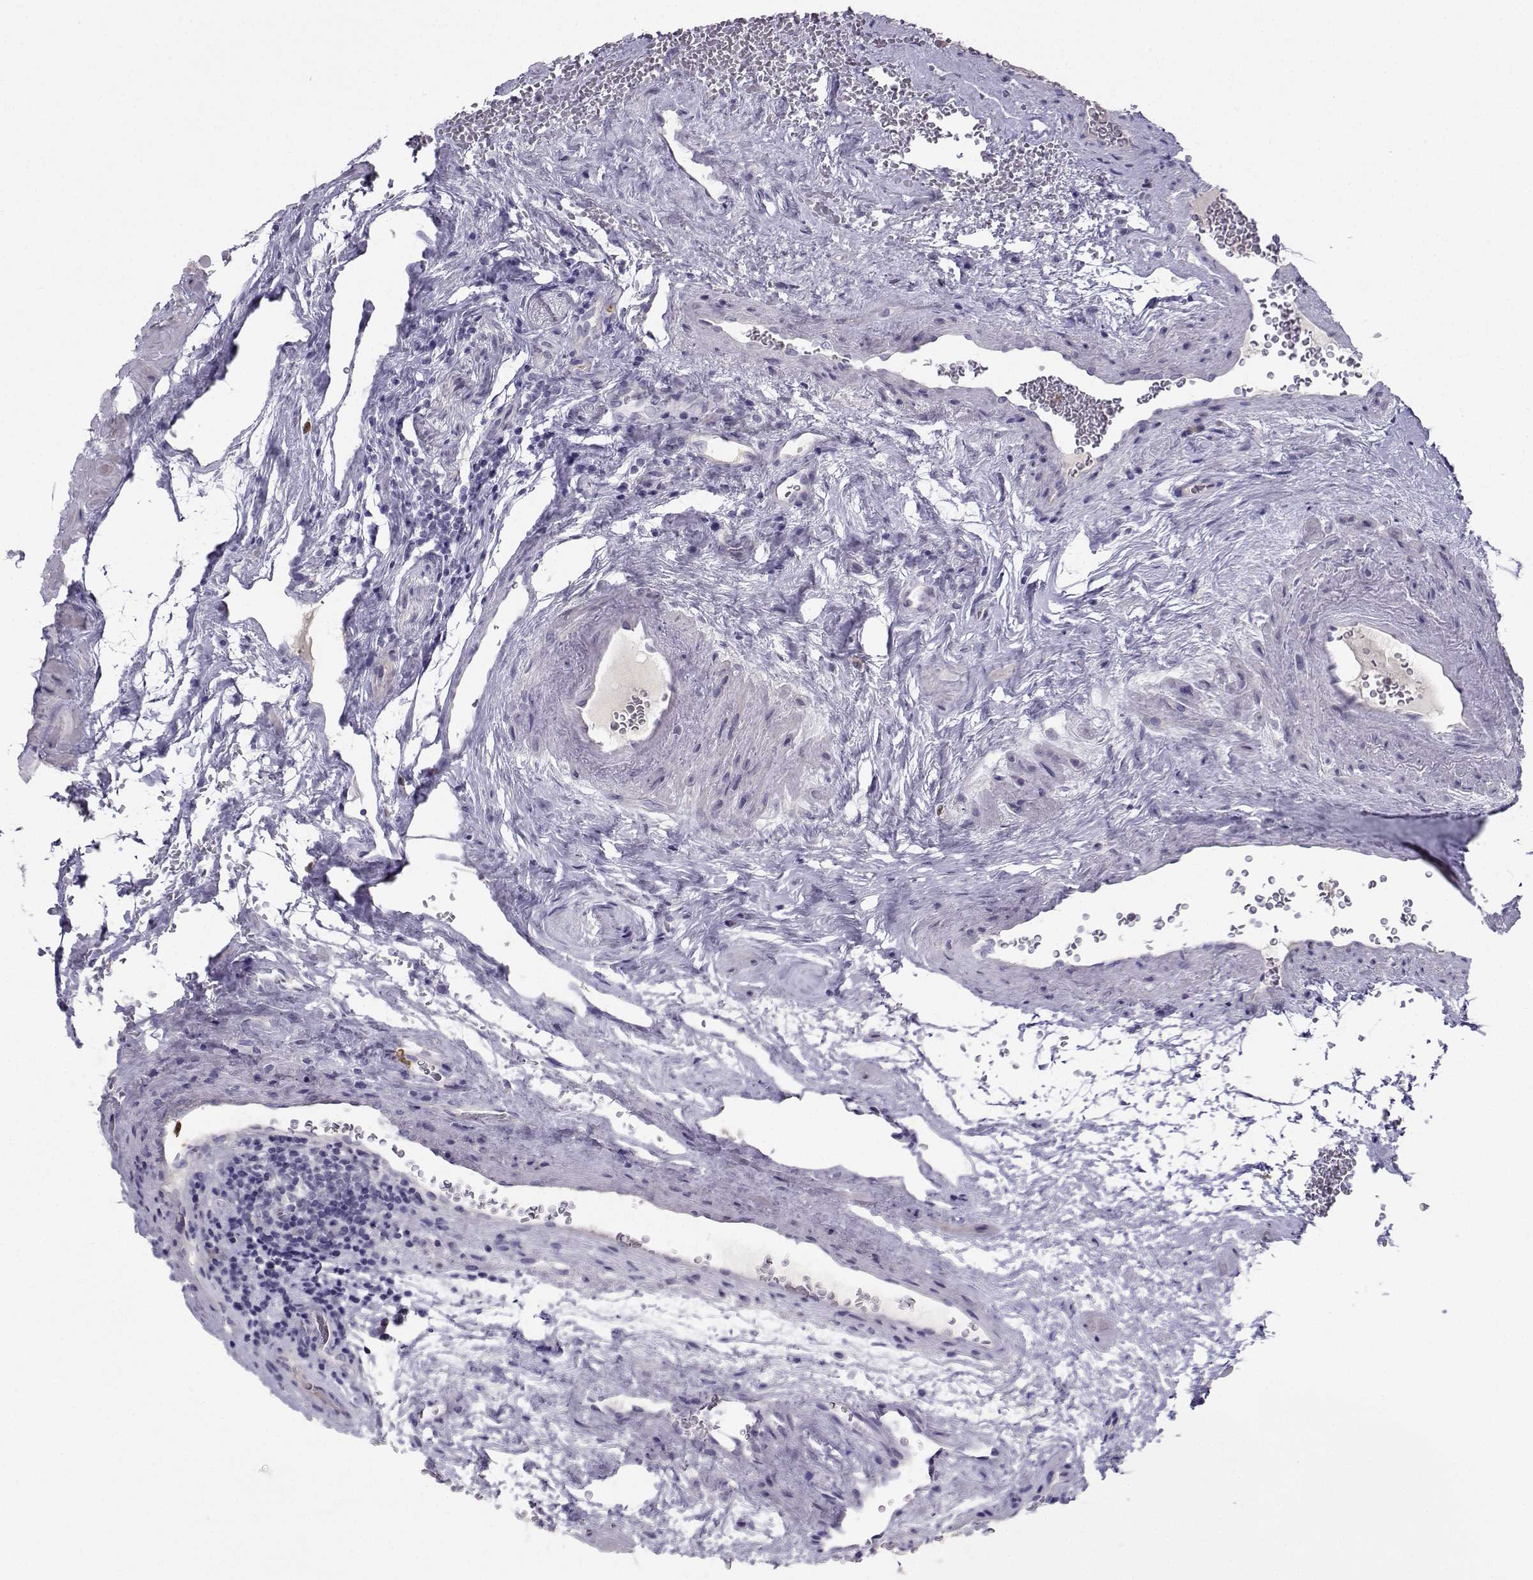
{"staining": {"intensity": "negative", "quantity": "none", "location": "none"}, "tissue": "seminal vesicle", "cell_type": "Glandular cells", "image_type": "normal", "snomed": [{"axis": "morphology", "description": "Normal tissue, NOS"}, {"axis": "topography", "description": "Seminal veicle"}], "caption": "High magnification brightfield microscopy of benign seminal vesicle stained with DAB (3,3'-diaminobenzidine) (brown) and counterstained with hematoxylin (blue): glandular cells show no significant expression.", "gene": "CALY", "patient": {"sex": "male", "age": 69}}